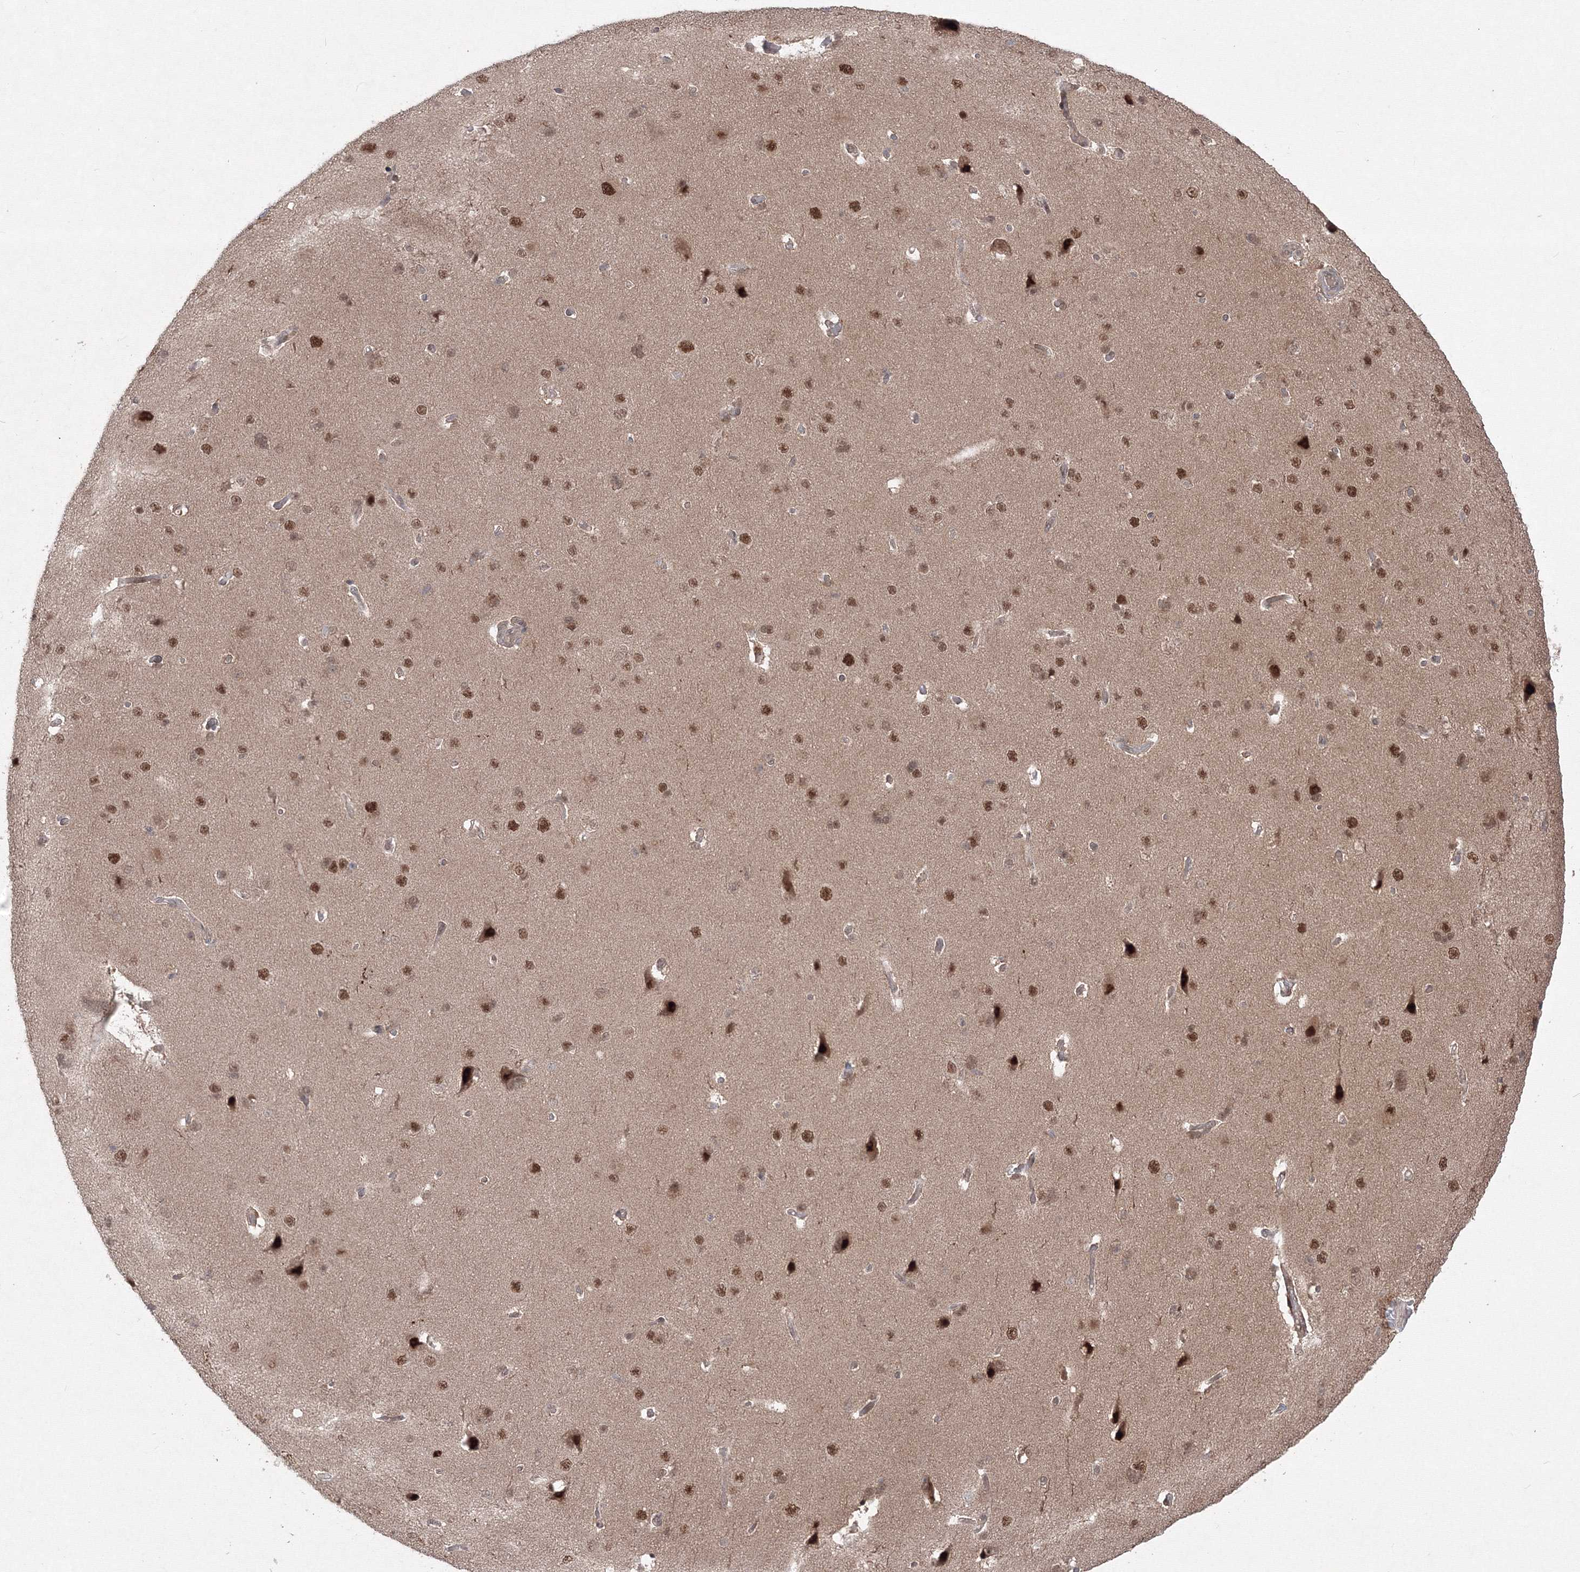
{"staining": {"intensity": "weak", "quantity": "25%-75%", "location": "cytoplasmic/membranous,nuclear"}, "tissue": "cerebral cortex", "cell_type": "Endothelial cells", "image_type": "normal", "snomed": [{"axis": "morphology", "description": "Normal tissue, NOS"}, {"axis": "topography", "description": "Cerebral cortex"}], "caption": "Cerebral cortex stained with a brown dye shows weak cytoplasmic/membranous,nuclear positive expression in approximately 25%-75% of endothelial cells.", "gene": "COPS4", "patient": {"sex": "male", "age": 62}}